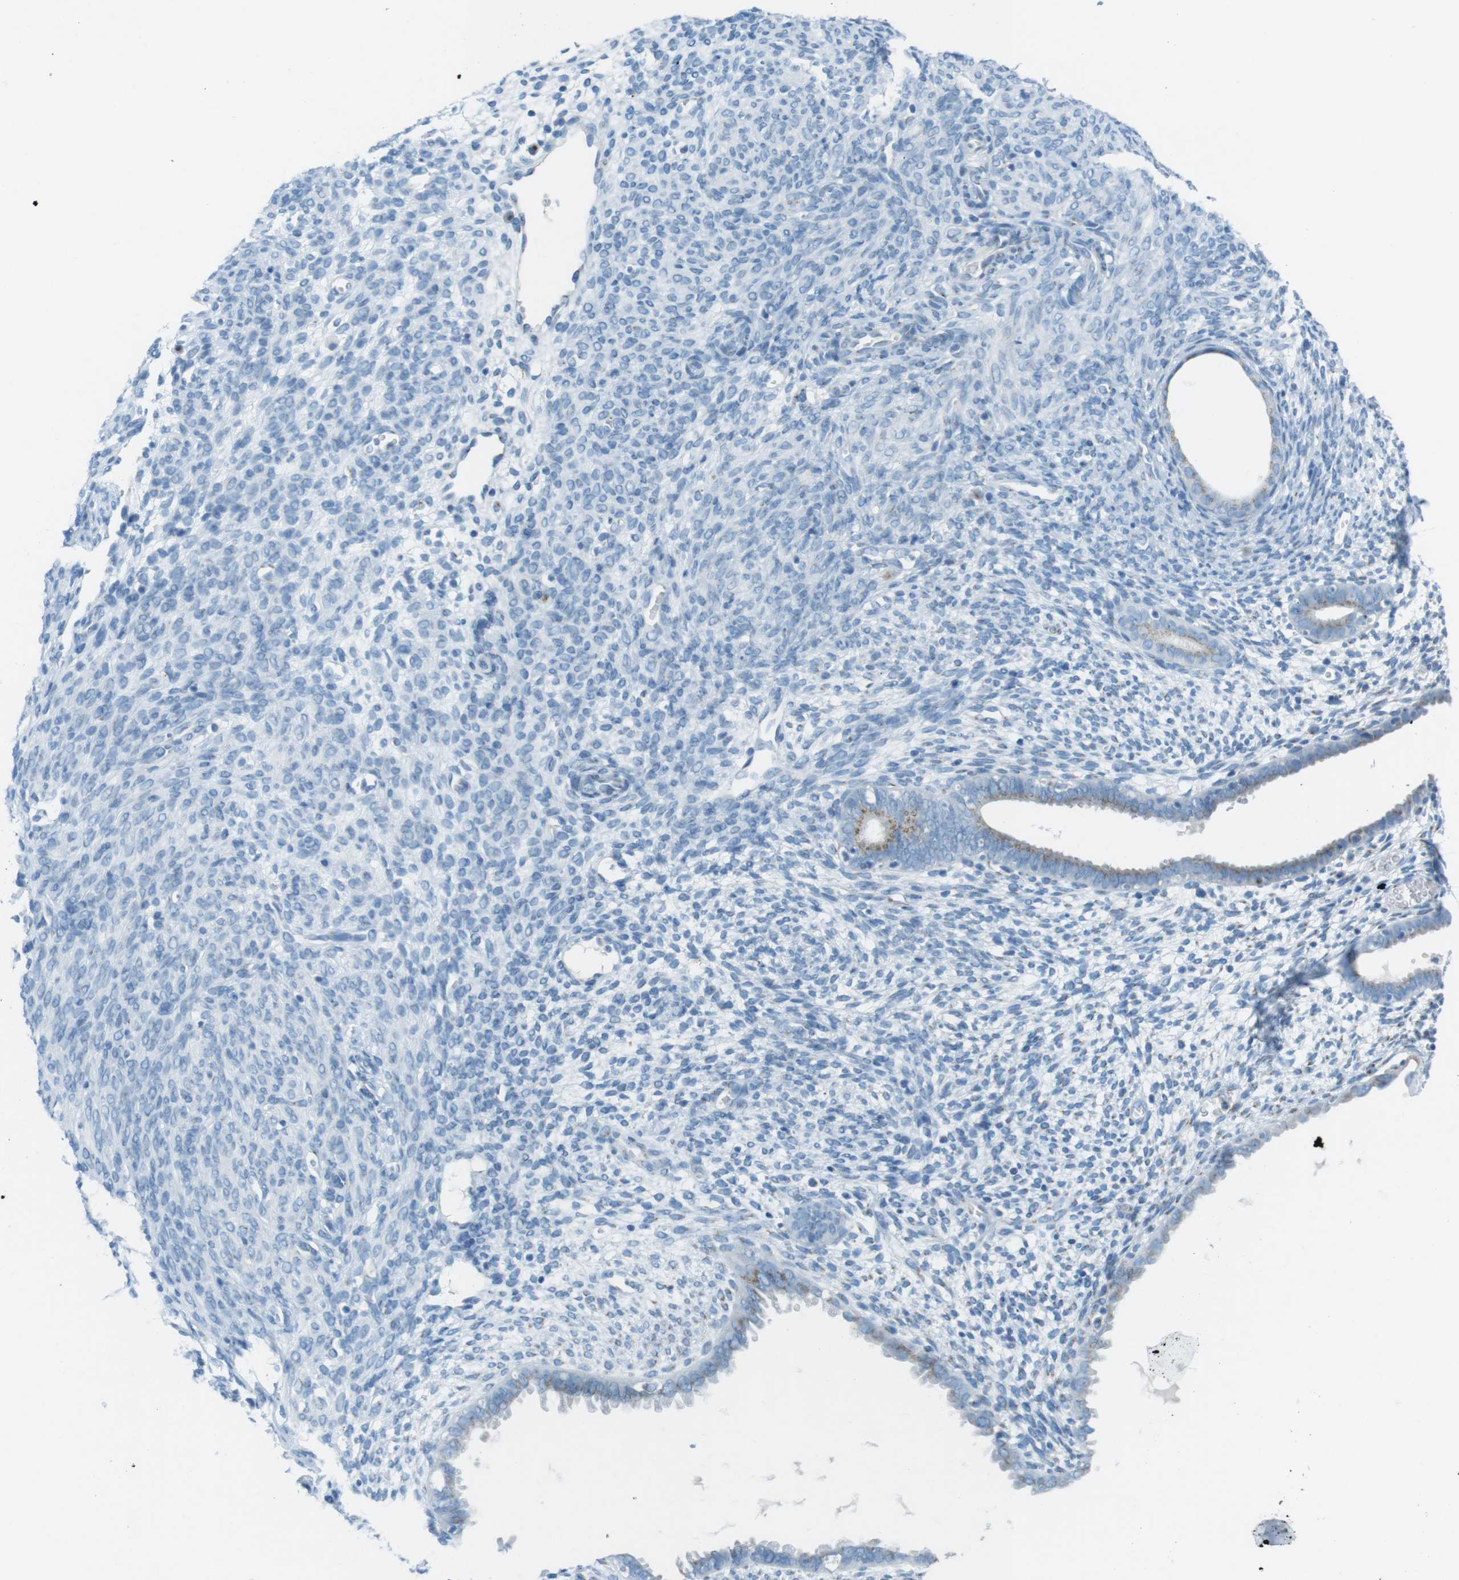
{"staining": {"intensity": "negative", "quantity": "none", "location": "none"}, "tissue": "endometrium", "cell_type": "Cells in endometrial stroma", "image_type": "normal", "snomed": [{"axis": "morphology", "description": "Normal tissue, NOS"}, {"axis": "morphology", "description": "Atrophy, NOS"}, {"axis": "topography", "description": "Uterus"}, {"axis": "topography", "description": "Endometrium"}], "caption": "A high-resolution histopathology image shows immunohistochemistry (IHC) staining of normal endometrium, which displays no significant staining in cells in endometrial stroma.", "gene": "TXNDC15", "patient": {"sex": "female", "age": 68}}